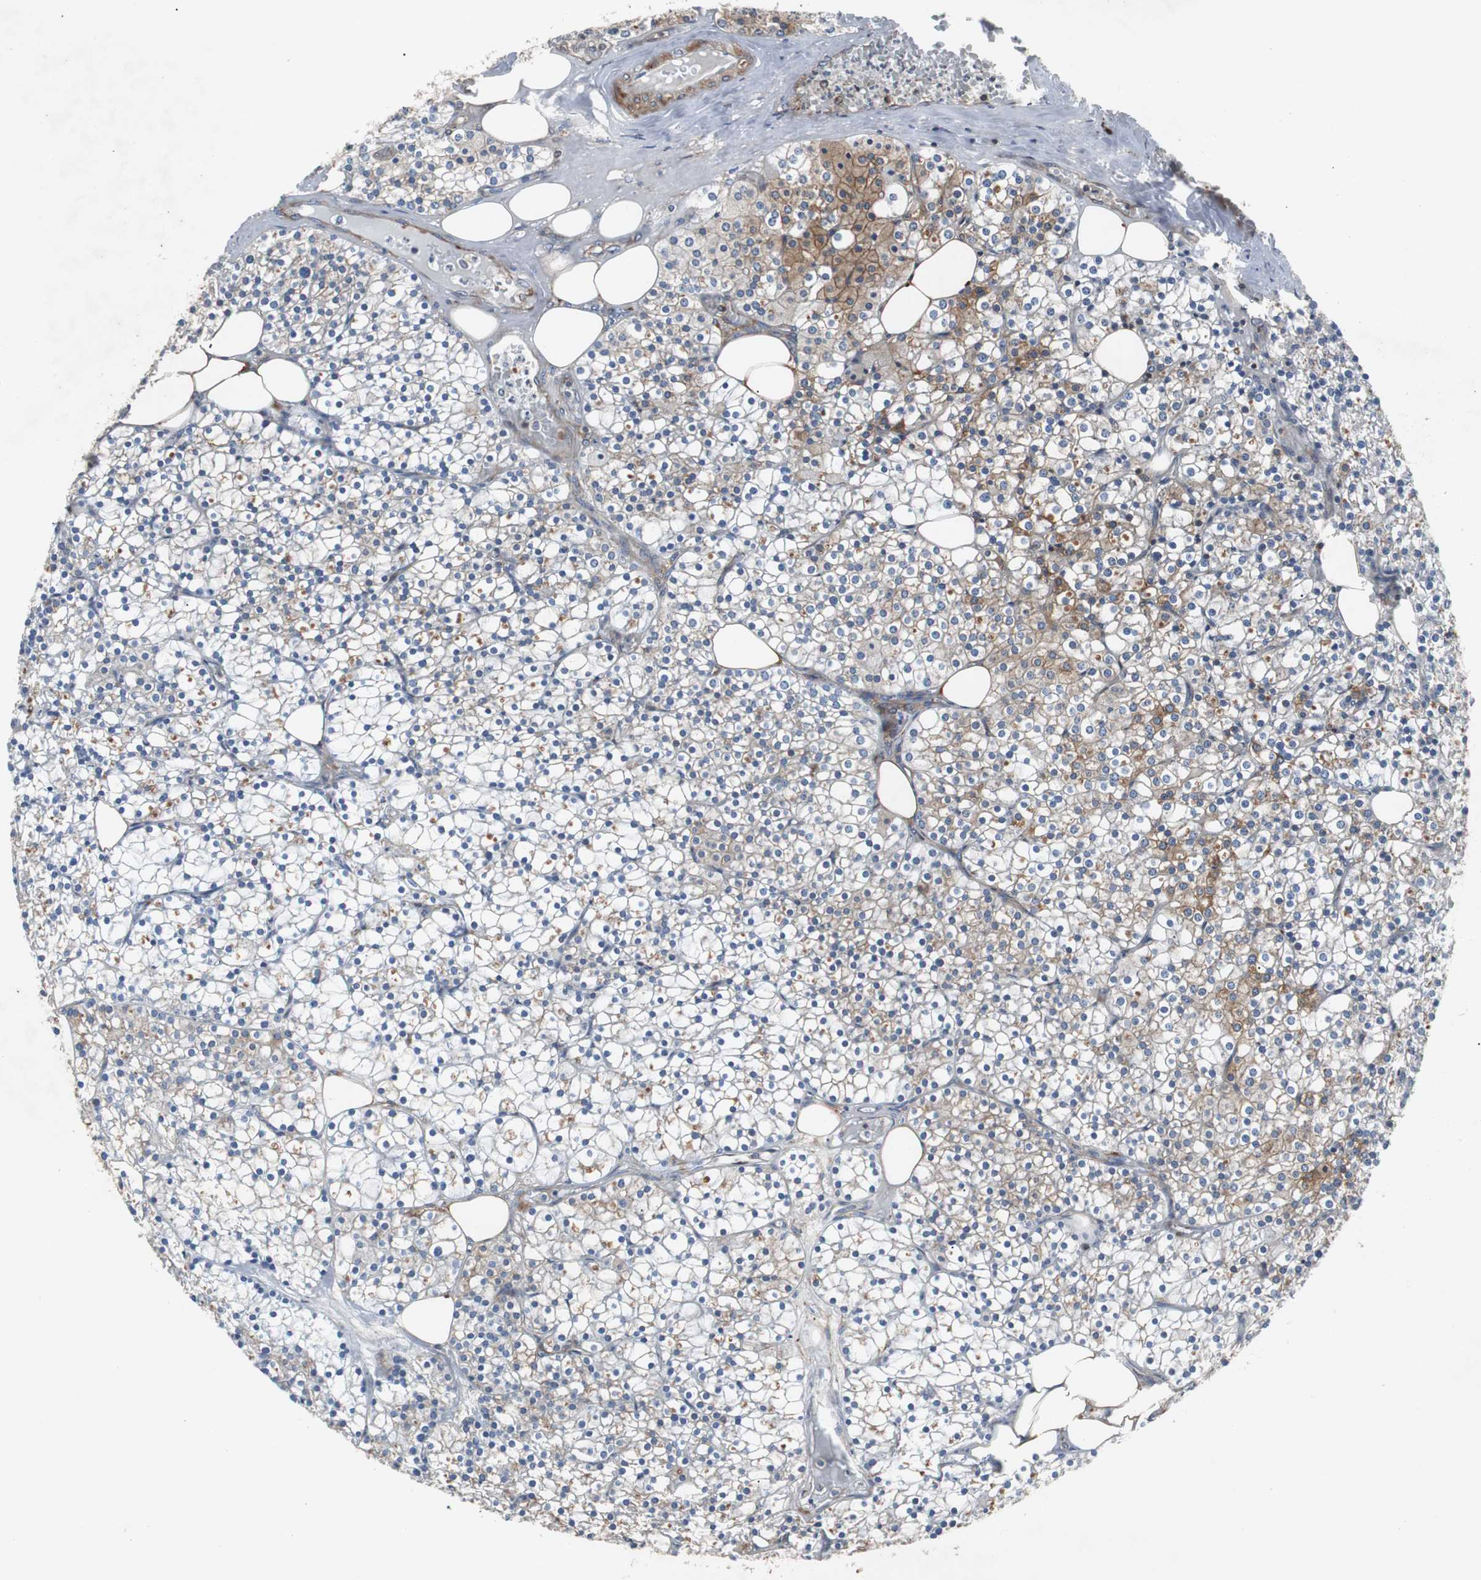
{"staining": {"intensity": "weak", "quantity": "<25%", "location": "cytoplasmic/membranous"}, "tissue": "parathyroid gland", "cell_type": "Glandular cells", "image_type": "normal", "snomed": [{"axis": "morphology", "description": "Normal tissue, NOS"}, {"axis": "topography", "description": "Parathyroid gland"}], "caption": "A high-resolution histopathology image shows IHC staining of benign parathyroid gland, which reveals no significant staining in glandular cells. (Immunohistochemistry (ihc), brightfield microscopy, high magnification).", "gene": "GYS1", "patient": {"sex": "female", "age": 63}}